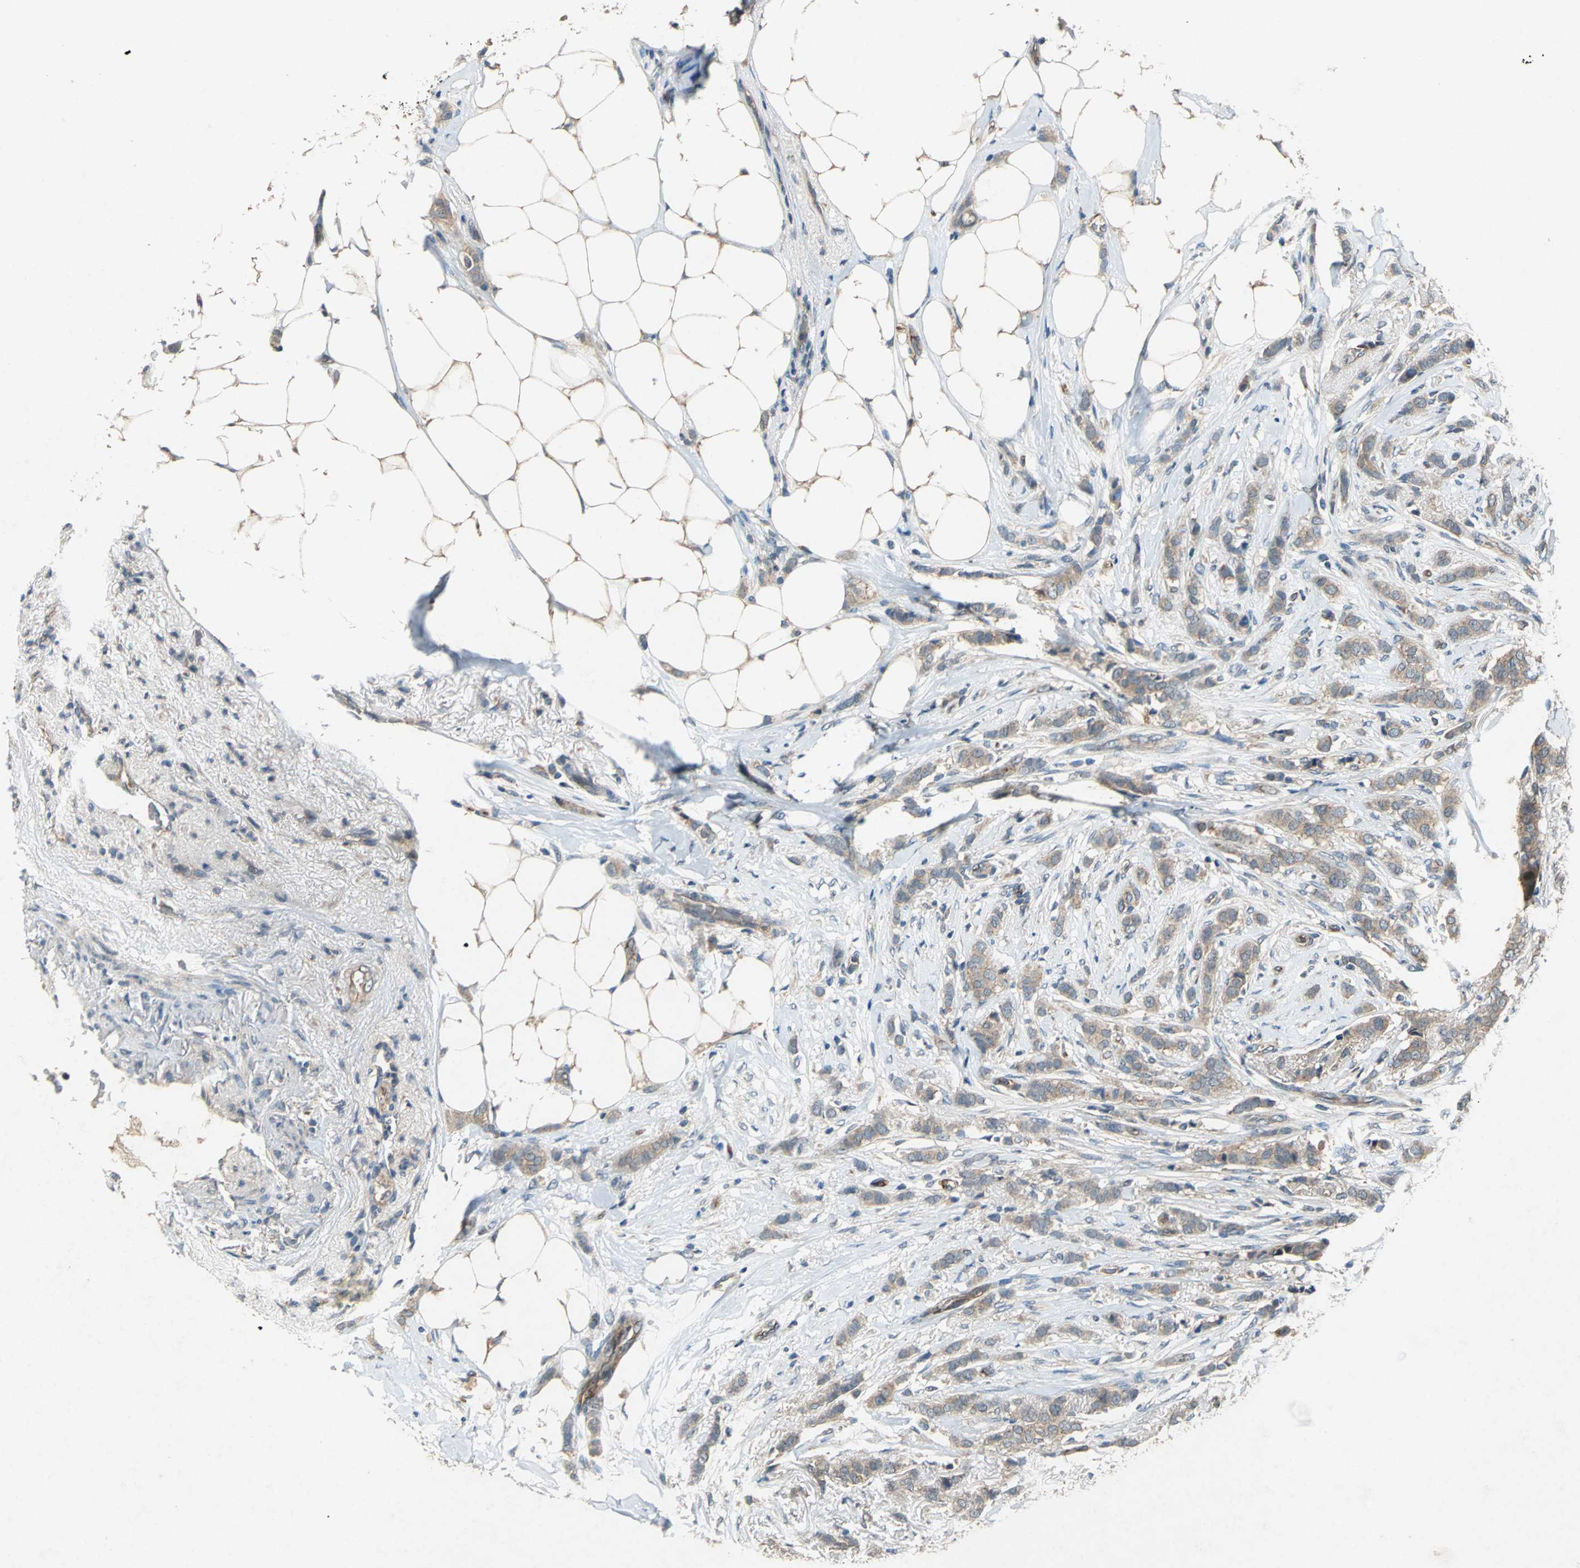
{"staining": {"intensity": "weak", "quantity": ">75%", "location": "cytoplasmic/membranous"}, "tissue": "breast cancer", "cell_type": "Tumor cells", "image_type": "cancer", "snomed": [{"axis": "morphology", "description": "Lobular carcinoma"}, {"axis": "topography", "description": "Breast"}], "caption": "Breast cancer stained for a protein reveals weak cytoplasmic/membranous positivity in tumor cells.", "gene": "EMCN", "patient": {"sex": "female", "age": 55}}